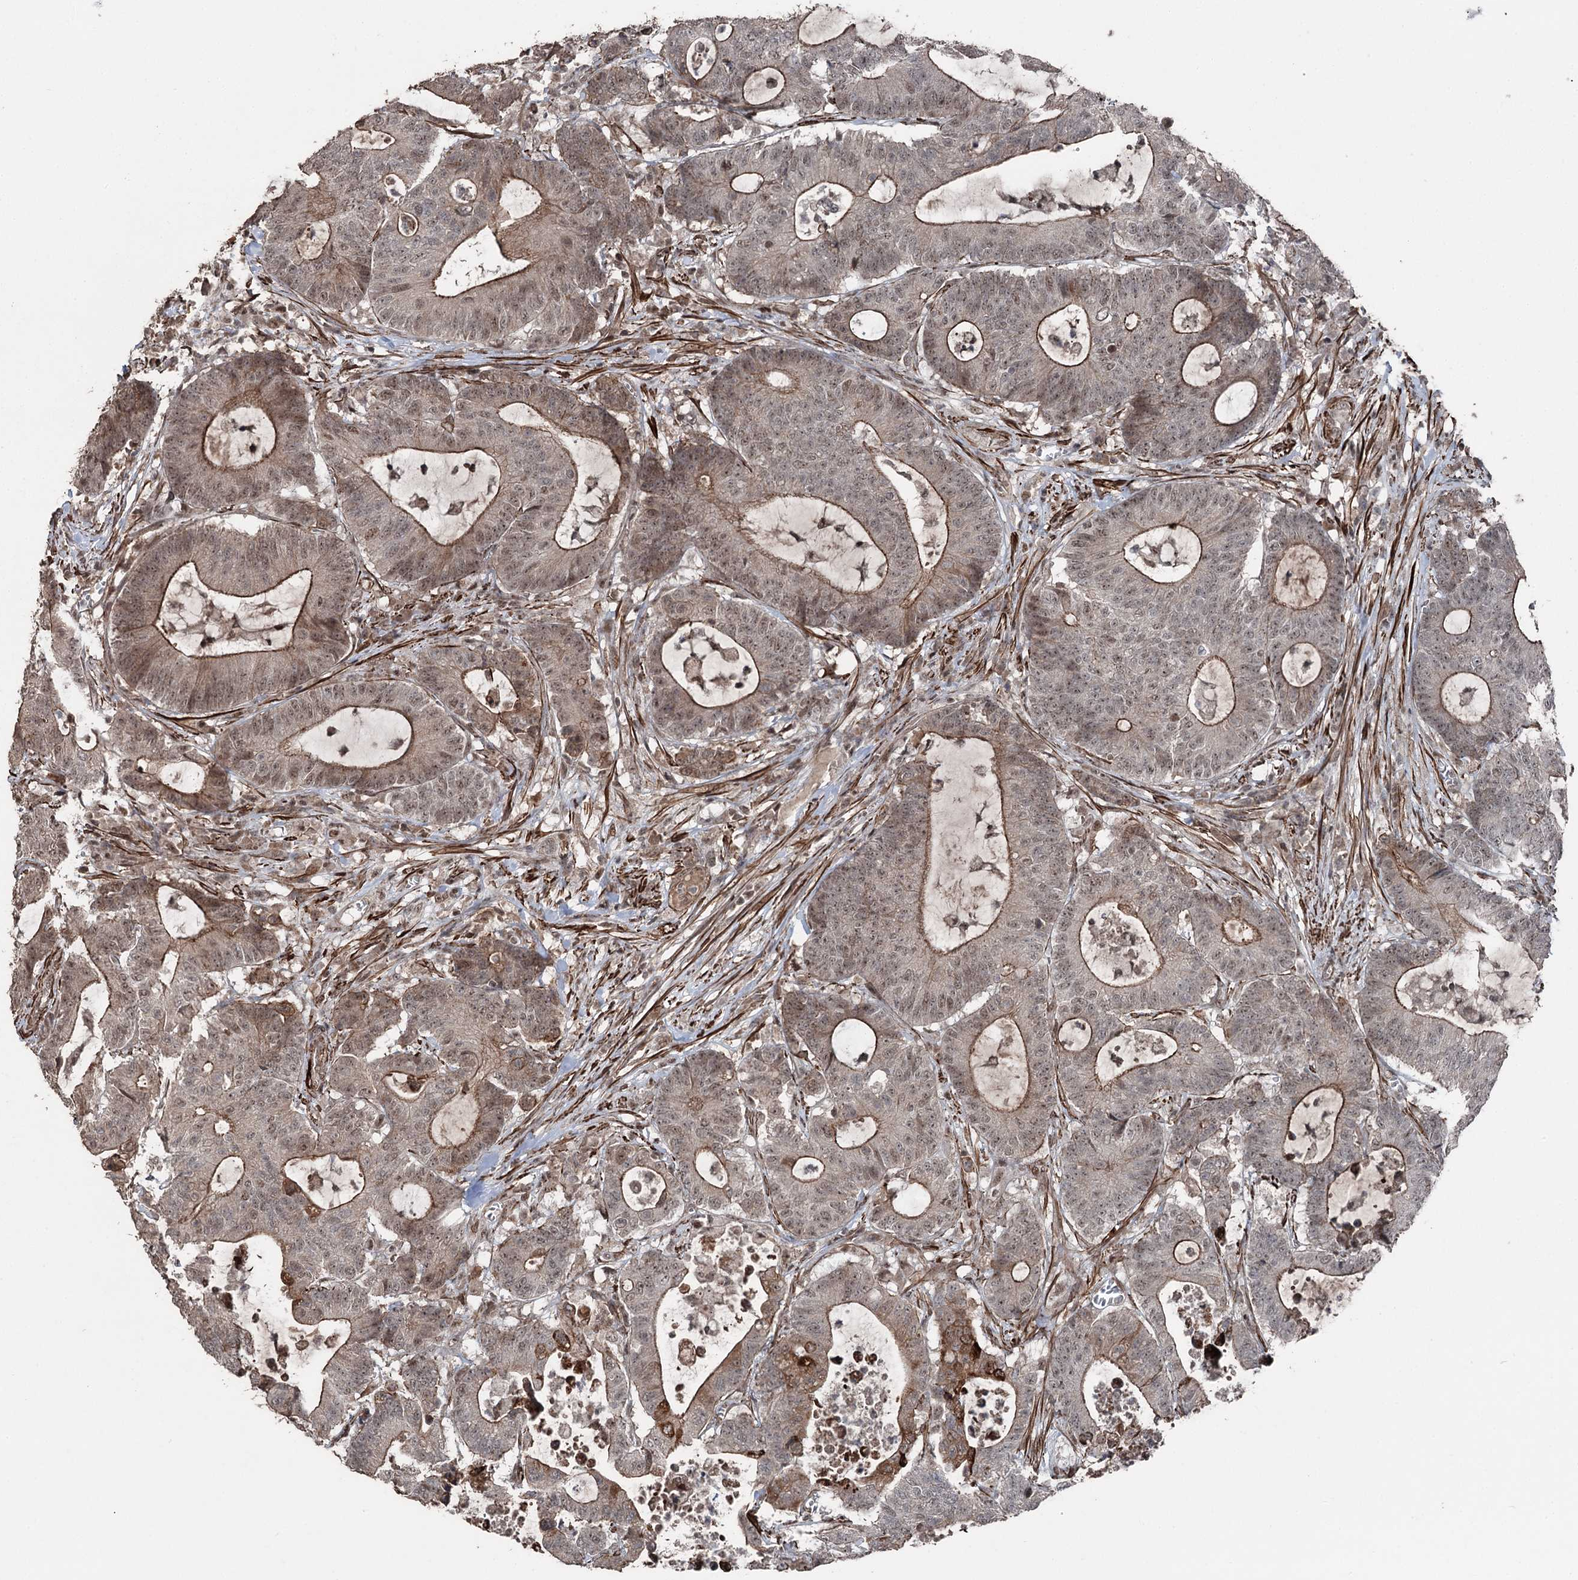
{"staining": {"intensity": "moderate", "quantity": ">75%", "location": "cytoplasmic/membranous,nuclear"}, "tissue": "colorectal cancer", "cell_type": "Tumor cells", "image_type": "cancer", "snomed": [{"axis": "morphology", "description": "Adenocarcinoma, NOS"}, {"axis": "topography", "description": "Colon"}], "caption": "Immunohistochemical staining of human colorectal adenocarcinoma exhibits moderate cytoplasmic/membranous and nuclear protein expression in approximately >75% of tumor cells. (brown staining indicates protein expression, while blue staining denotes nuclei).", "gene": "CCDC82", "patient": {"sex": "female", "age": 84}}